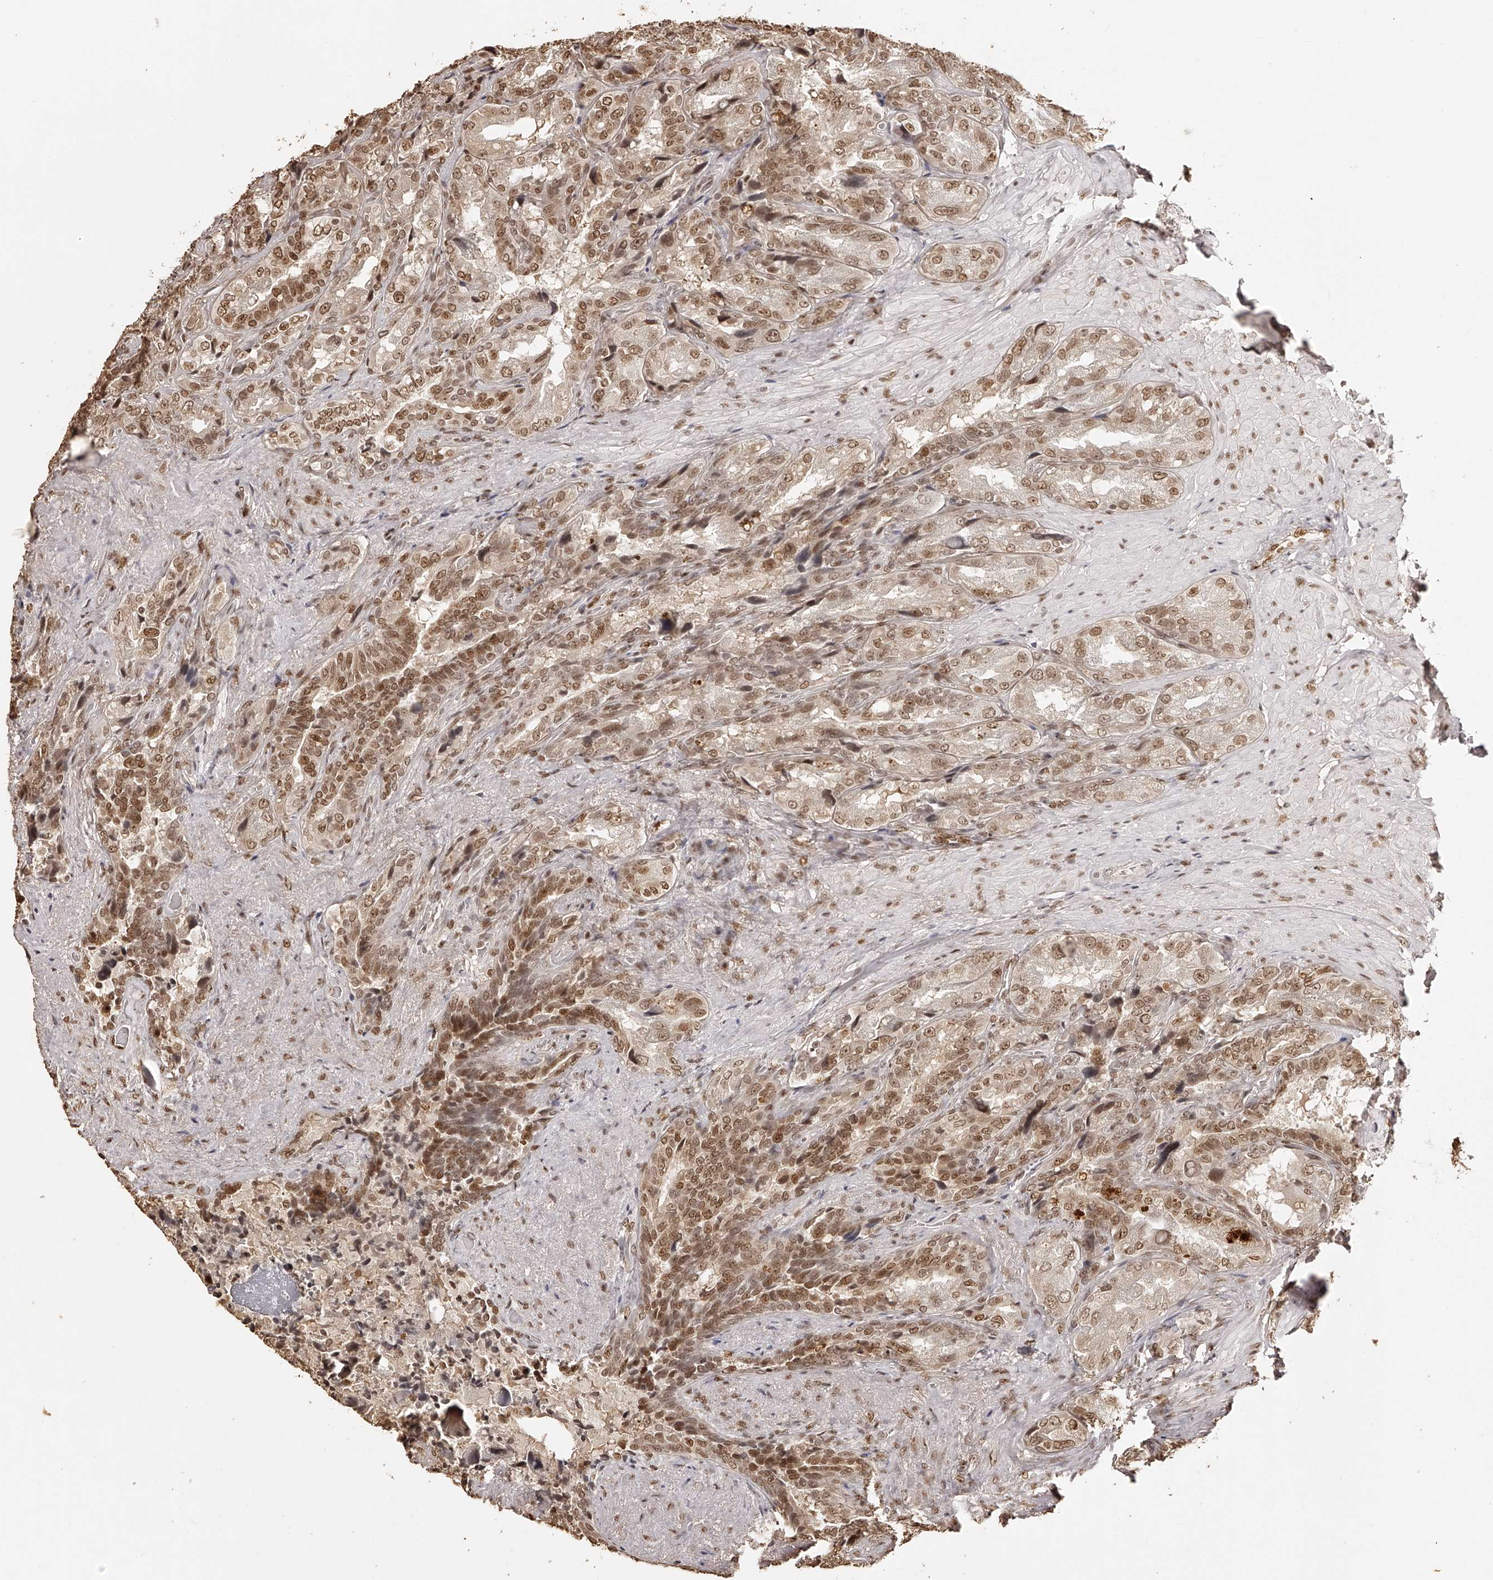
{"staining": {"intensity": "moderate", "quantity": ">75%", "location": "nuclear"}, "tissue": "seminal vesicle", "cell_type": "Glandular cells", "image_type": "normal", "snomed": [{"axis": "morphology", "description": "Normal tissue, NOS"}, {"axis": "topography", "description": "Seminal veicle"}, {"axis": "topography", "description": "Peripheral nerve tissue"}], "caption": "Benign seminal vesicle demonstrates moderate nuclear staining in about >75% of glandular cells.", "gene": "ZNF503", "patient": {"sex": "male", "age": 63}}